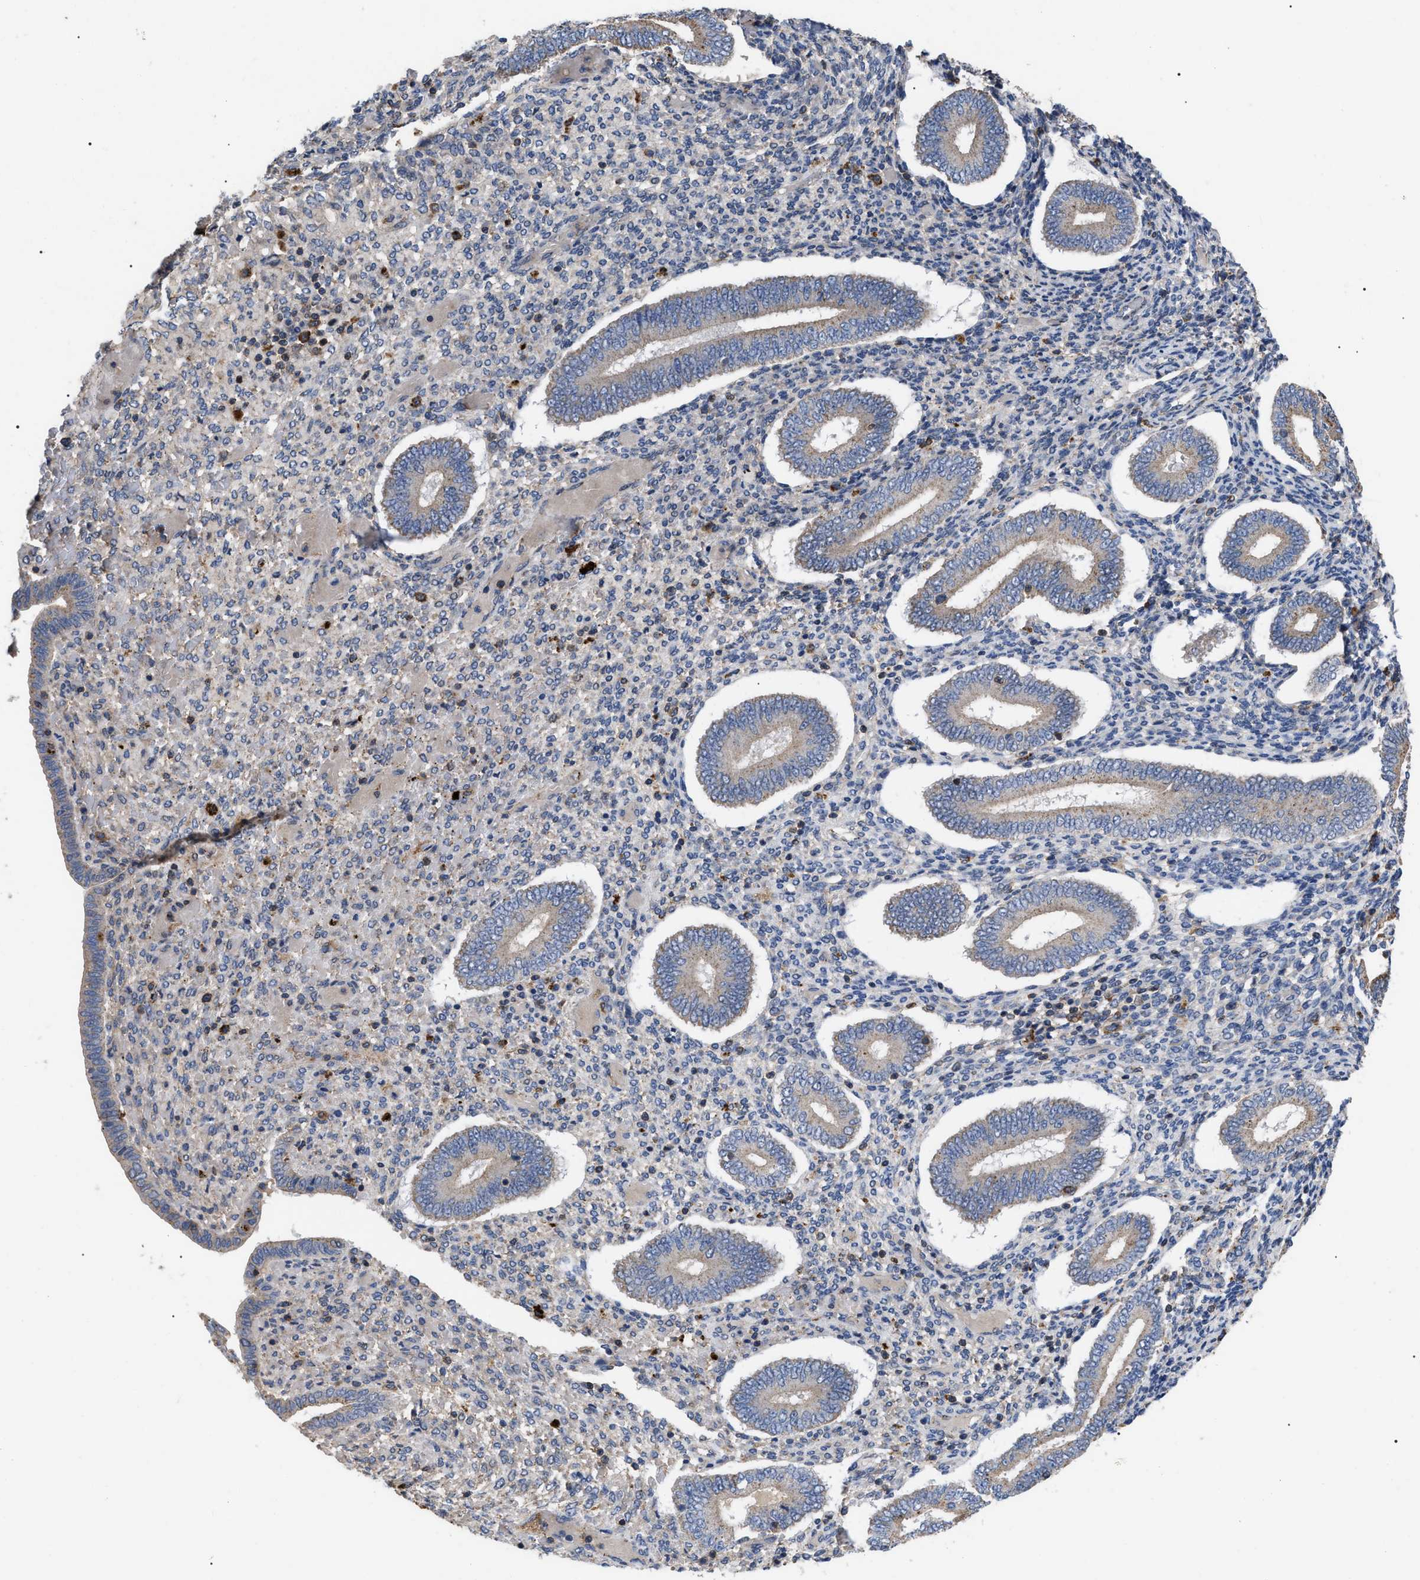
{"staining": {"intensity": "negative", "quantity": "none", "location": "none"}, "tissue": "endometrium", "cell_type": "Cells in endometrial stroma", "image_type": "normal", "snomed": [{"axis": "morphology", "description": "Normal tissue, NOS"}, {"axis": "topography", "description": "Endometrium"}], "caption": "IHC photomicrograph of benign endometrium: endometrium stained with DAB (3,3'-diaminobenzidine) shows no significant protein expression in cells in endometrial stroma.", "gene": "FAM171A2", "patient": {"sex": "female", "age": 42}}